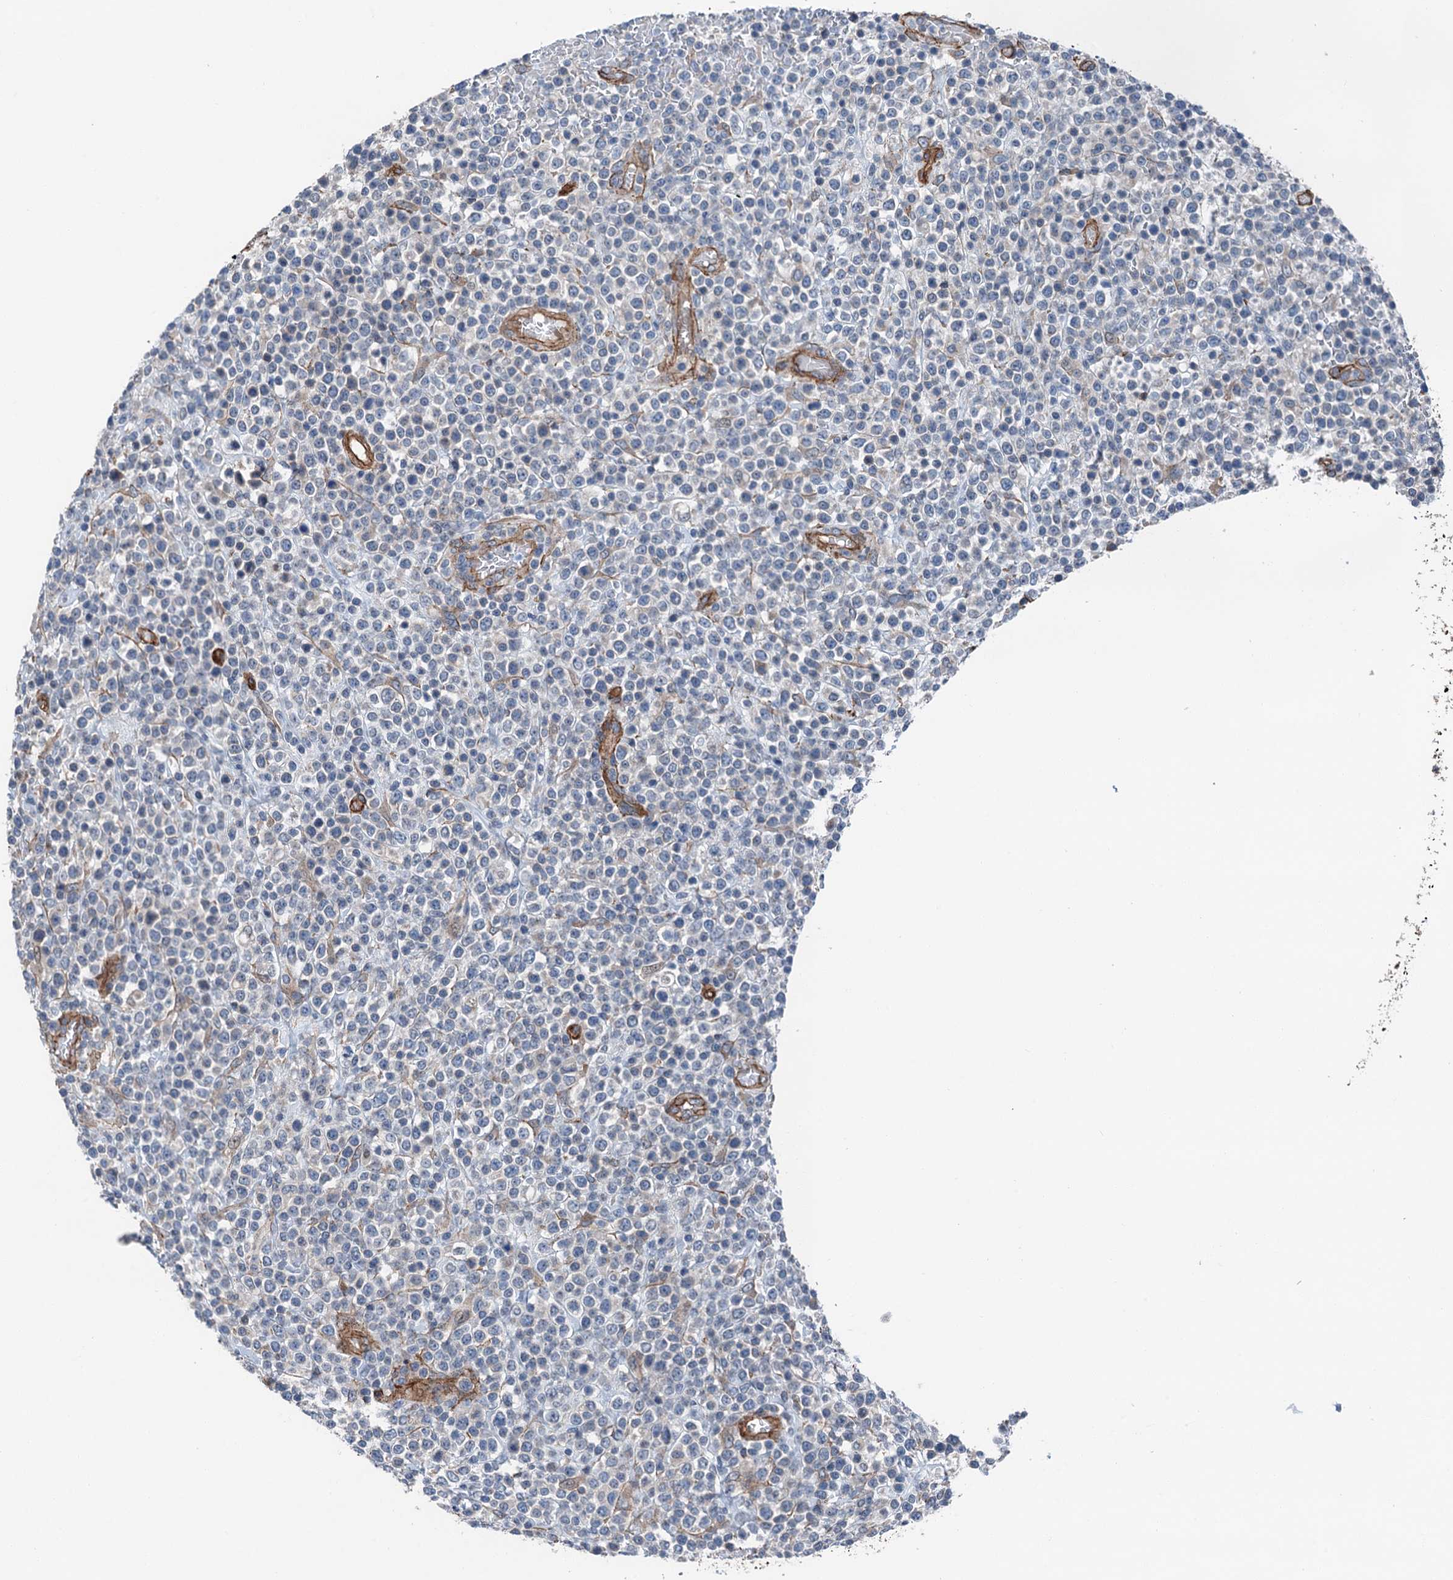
{"staining": {"intensity": "negative", "quantity": "none", "location": "none"}, "tissue": "lymphoma", "cell_type": "Tumor cells", "image_type": "cancer", "snomed": [{"axis": "morphology", "description": "Malignant lymphoma, non-Hodgkin's type, High grade"}, {"axis": "topography", "description": "Colon"}], "caption": "This is an immunohistochemistry (IHC) image of human high-grade malignant lymphoma, non-Hodgkin's type. There is no positivity in tumor cells.", "gene": "NMRAL1", "patient": {"sex": "female", "age": 53}}